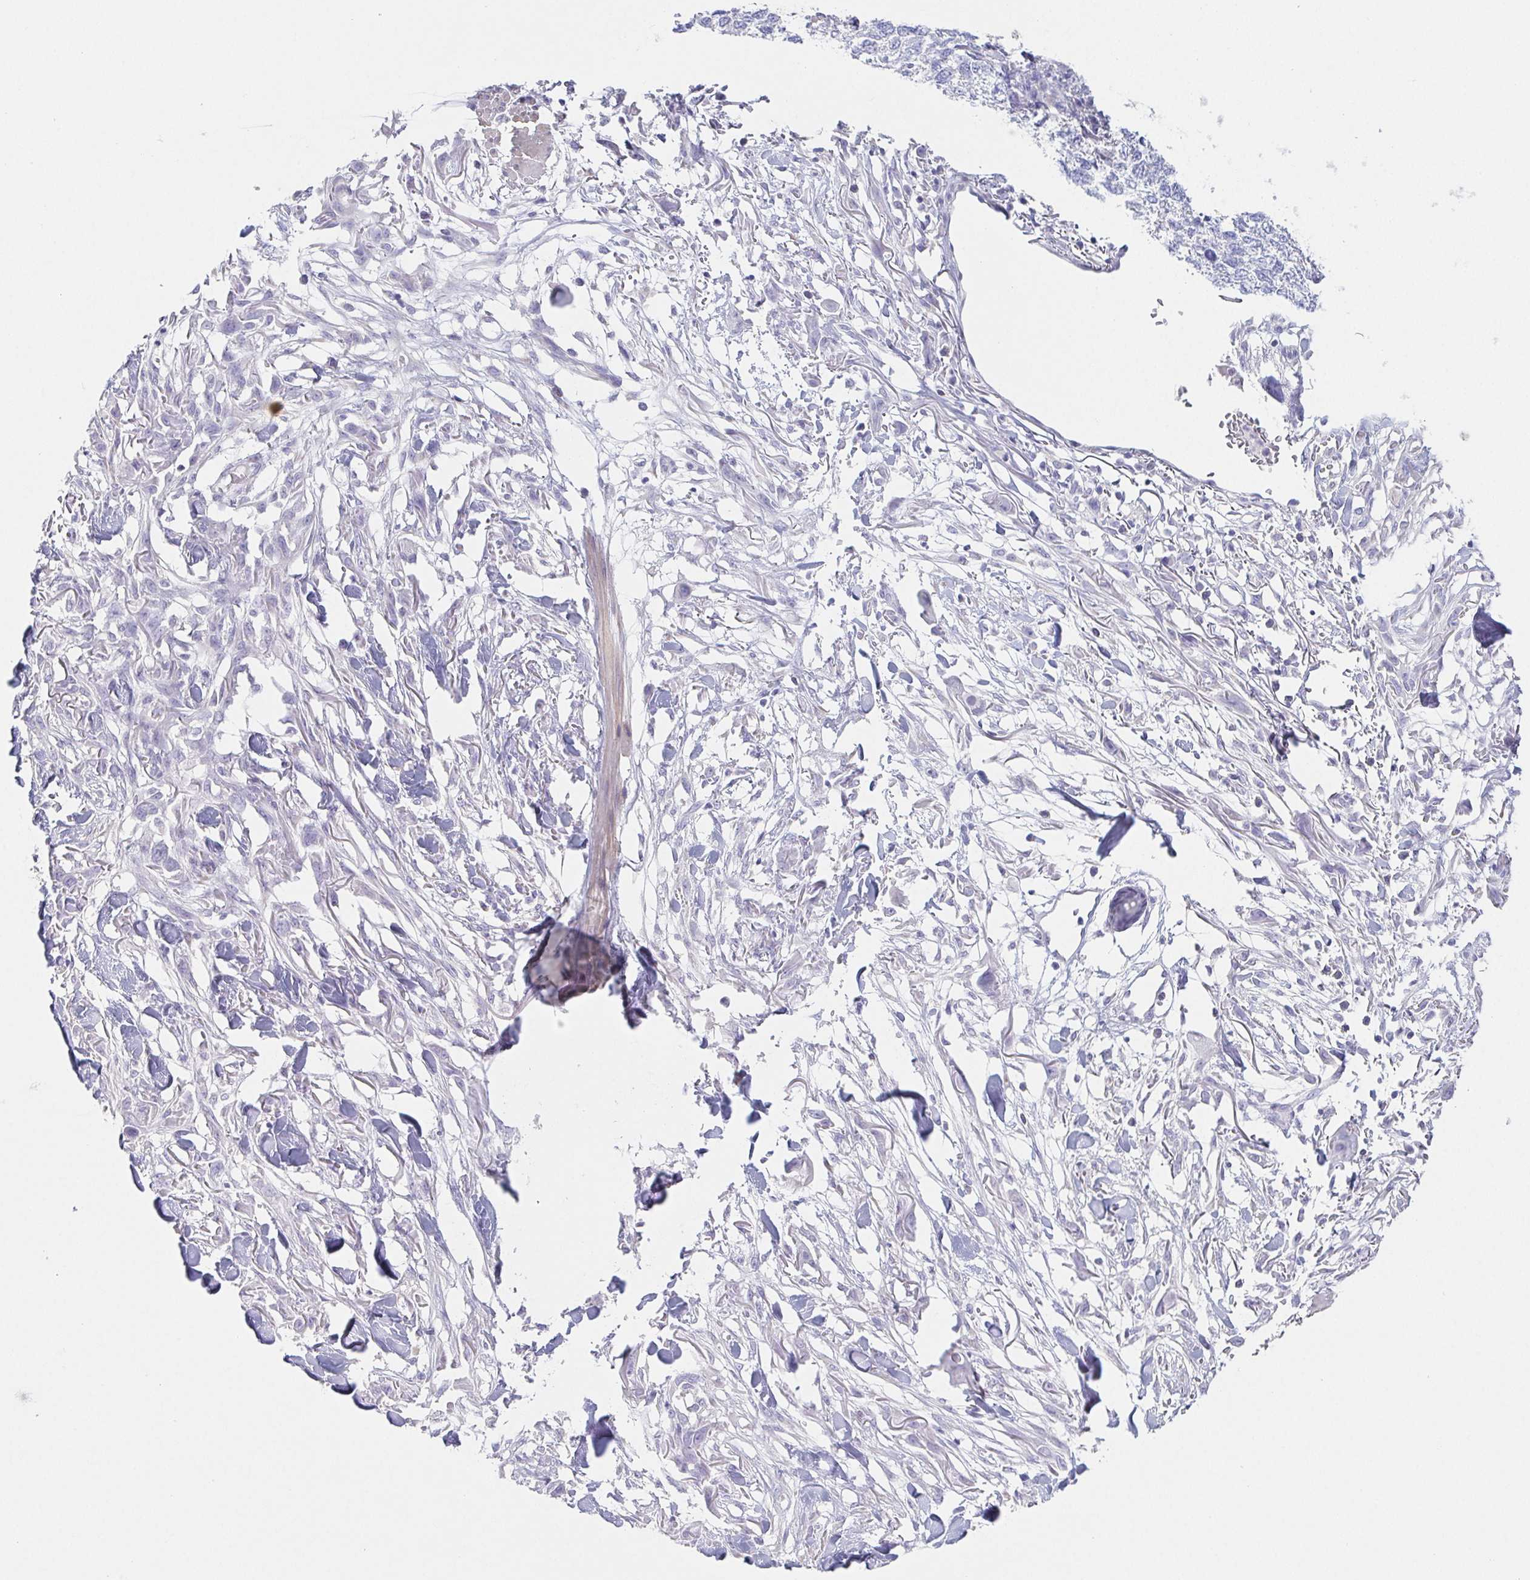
{"staining": {"intensity": "negative", "quantity": "none", "location": "none"}, "tissue": "skin cancer", "cell_type": "Tumor cells", "image_type": "cancer", "snomed": [{"axis": "morphology", "description": "Squamous cell carcinoma, NOS"}, {"axis": "topography", "description": "Skin"}], "caption": "Skin cancer was stained to show a protein in brown. There is no significant expression in tumor cells.", "gene": "HDGFL1", "patient": {"sex": "female", "age": 59}}